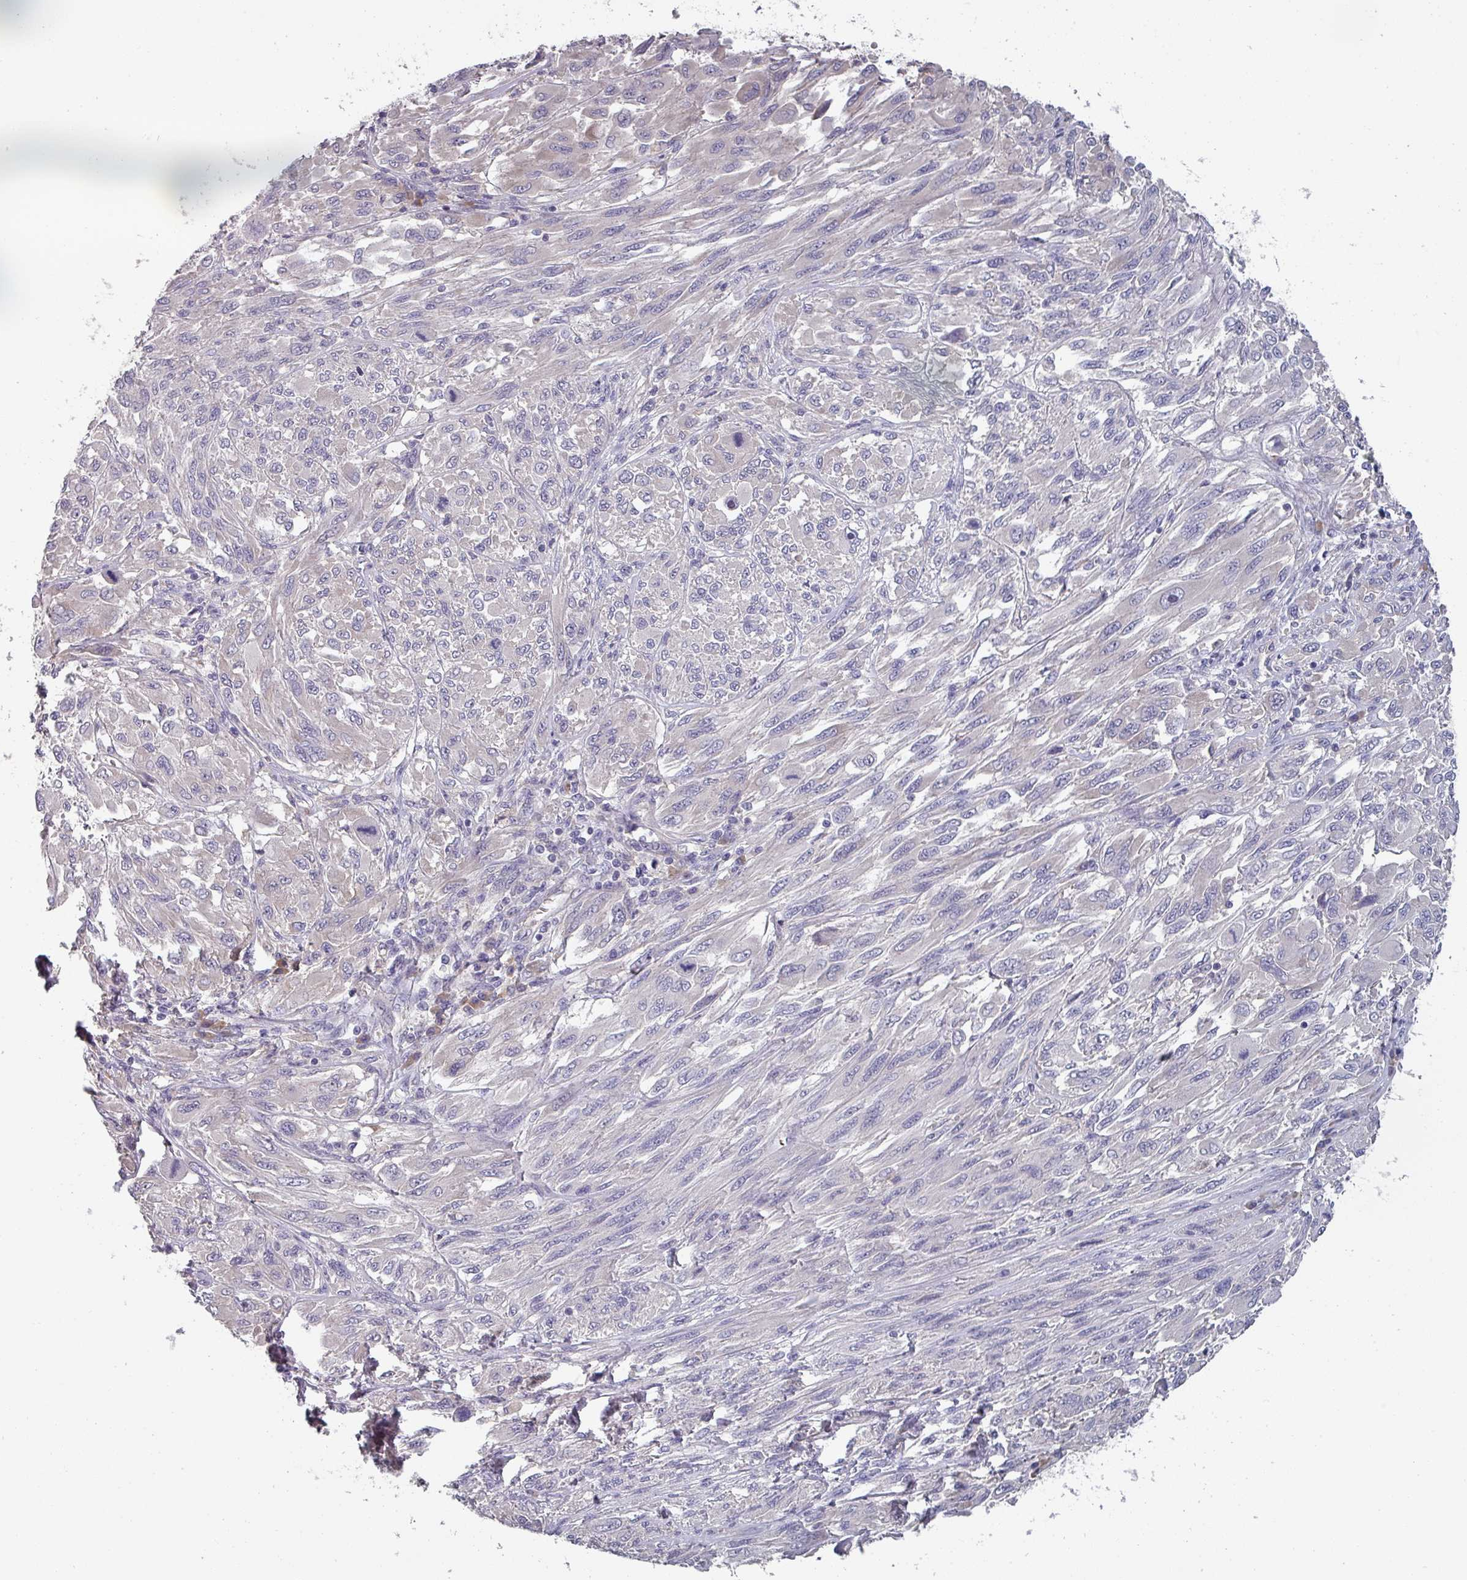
{"staining": {"intensity": "negative", "quantity": "none", "location": "none"}, "tissue": "melanoma", "cell_type": "Tumor cells", "image_type": "cancer", "snomed": [{"axis": "morphology", "description": "Malignant melanoma, NOS"}, {"axis": "topography", "description": "Skin"}], "caption": "An image of human malignant melanoma is negative for staining in tumor cells.", "gene": "PRAMEF8", "patient": {"sex": "female", "age": 91}}